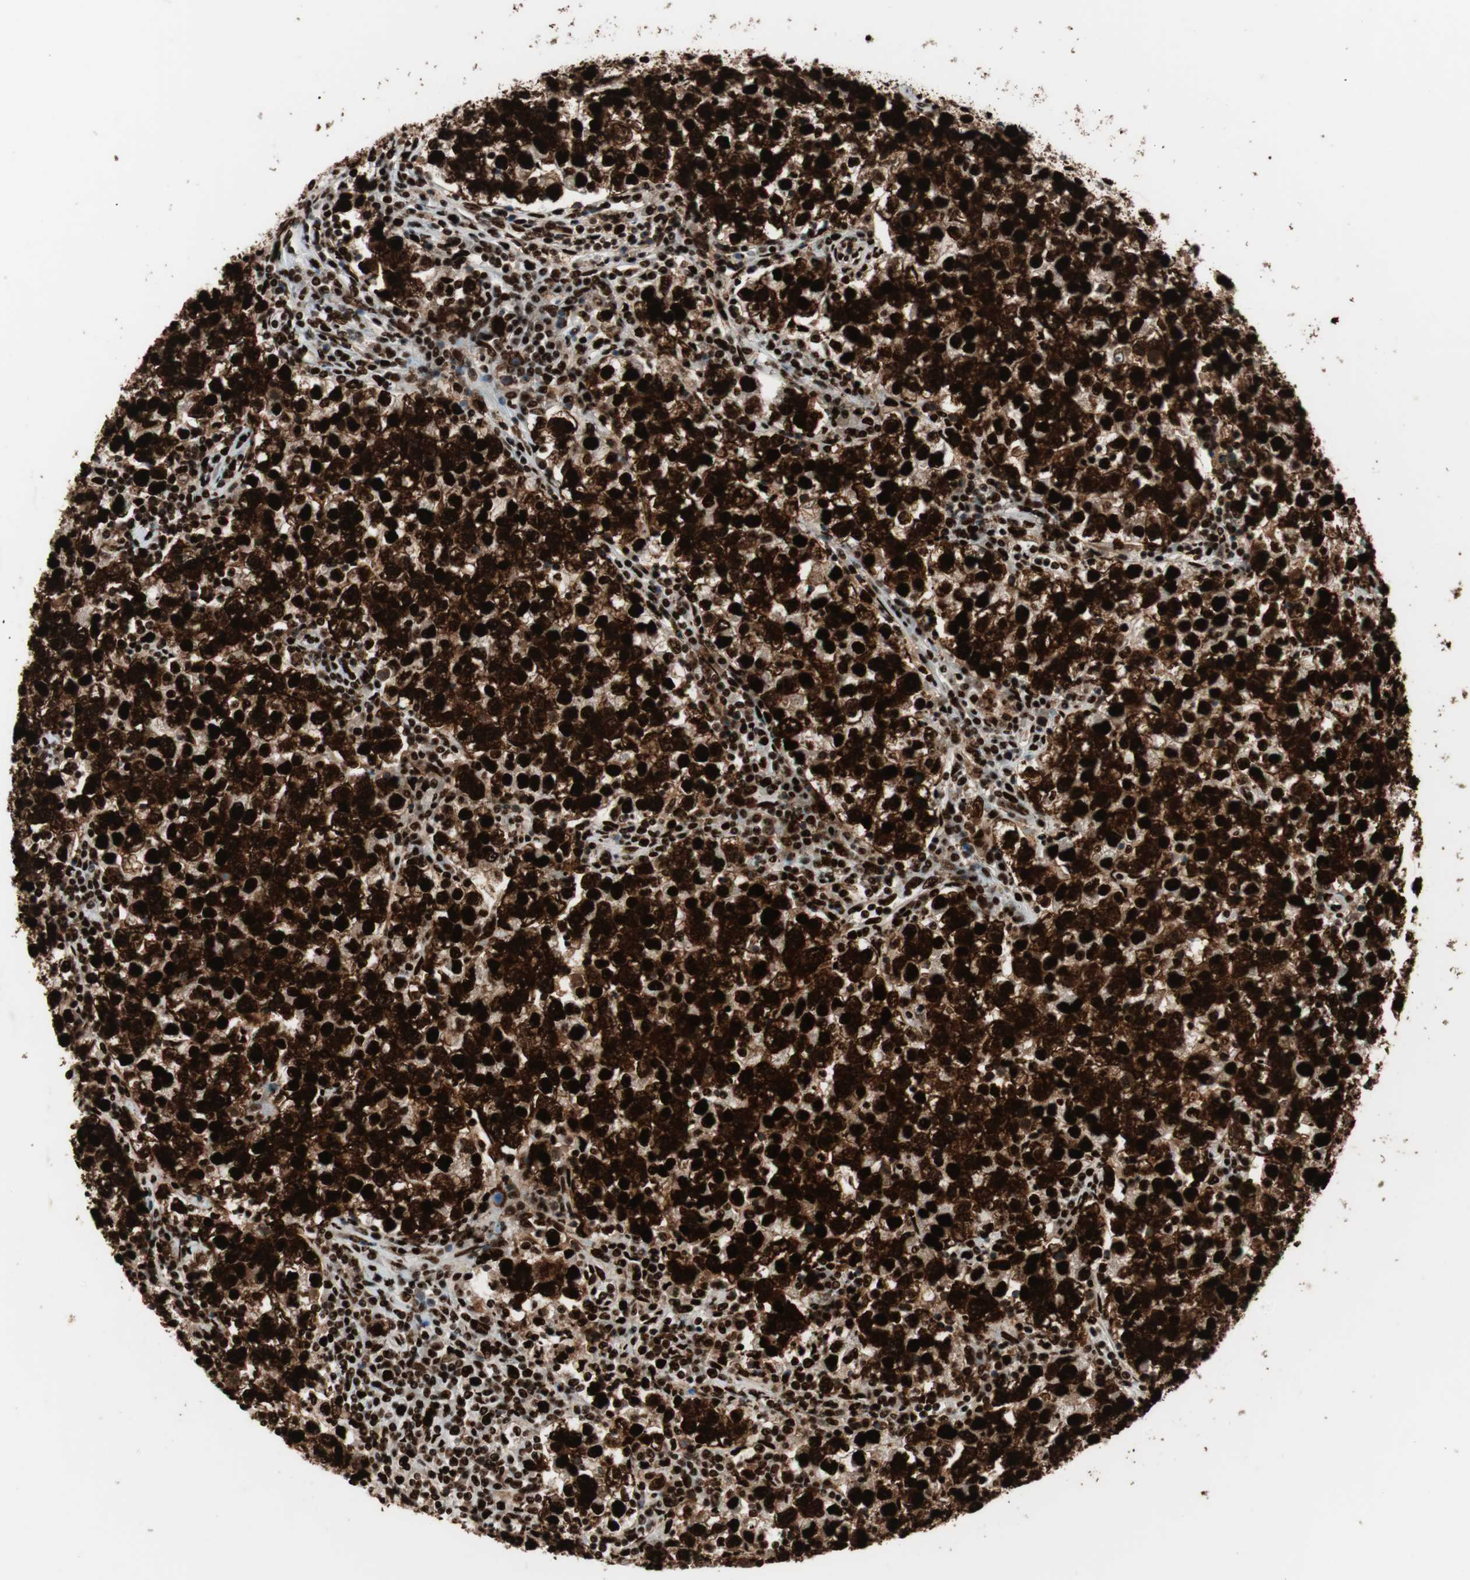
{"staining": {"intensity": "strong", "quantity": ">75%", "location": "cytoplasmic/membranous,nuclear"}, "tissue": "testis cancer", "cell_type": "Tumor cells", "image_type": "cancer", "snomed": [{"axis": "morphology", "description": "Seminoma, NOS"}, {"axis": "topography", "description": "Testis"}], "caption": "Protein expression by immunohistochemistry (IHC) displays strong cytoplasmic/membranous and nuclear positivity in about >75% of tumor cells in testis cancer (seminoma).", "gene": "PSME3", "patient": {"sex": "male", "age": 22}}